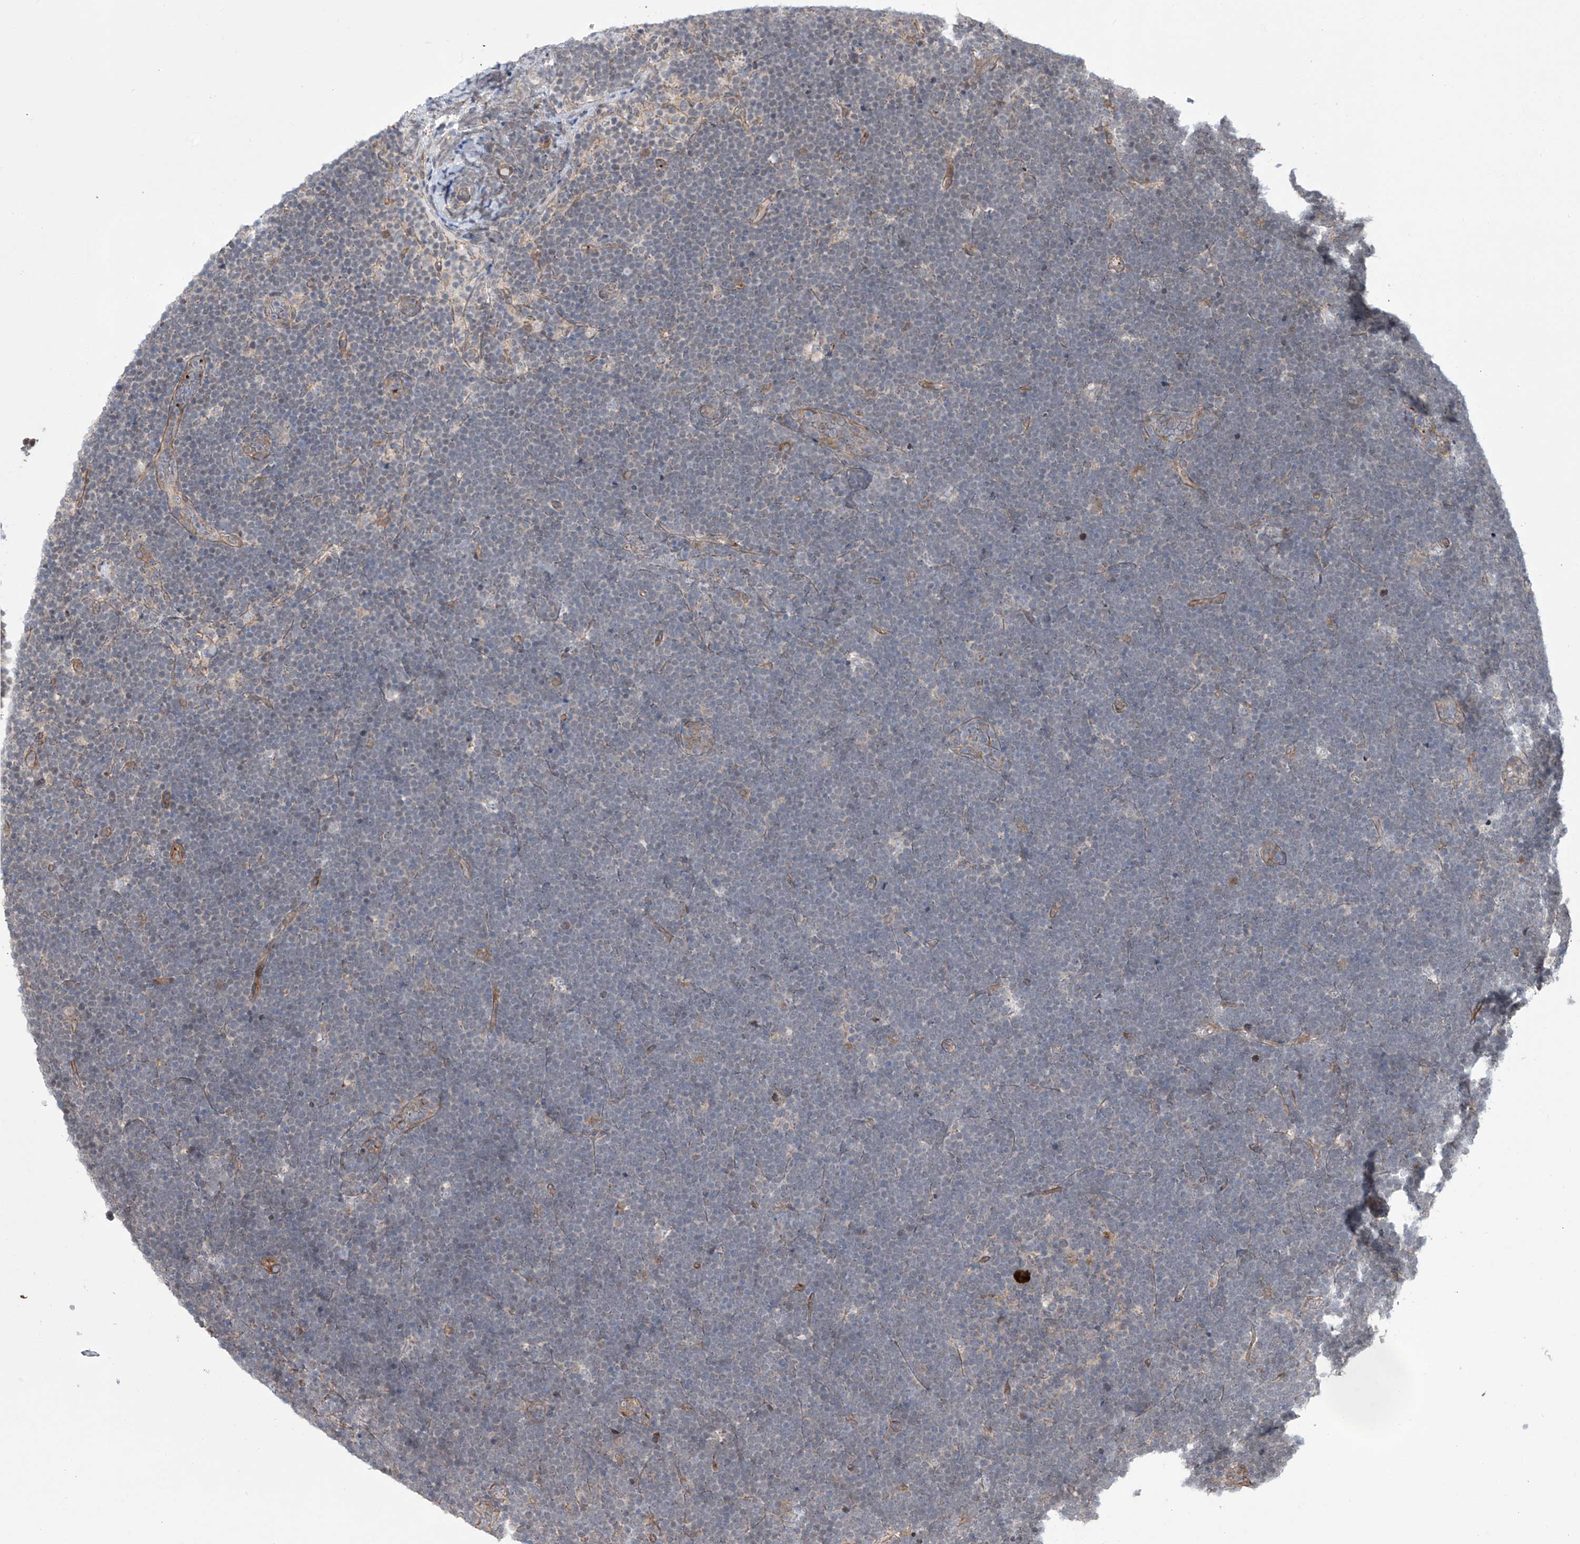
{"staining": {"intensity": "negative", "quantity": "none", "location": "none"}, "tissue": "lymphoma", "cell_type": "Tumor cells", "image_type": "cancer", "snomed": [{"axis": "morphology", "description": "Malignant lymphoma, non-Hodgkin's type, High grade"}, {"axis": "topography", "description": "Lymph node"}], "caption": "An image of lymphoma stained for a protein demonstrates no brown staining in tumor cells.", "gene": "APAF1", "patient": {"sex": "male", "age": 13}}